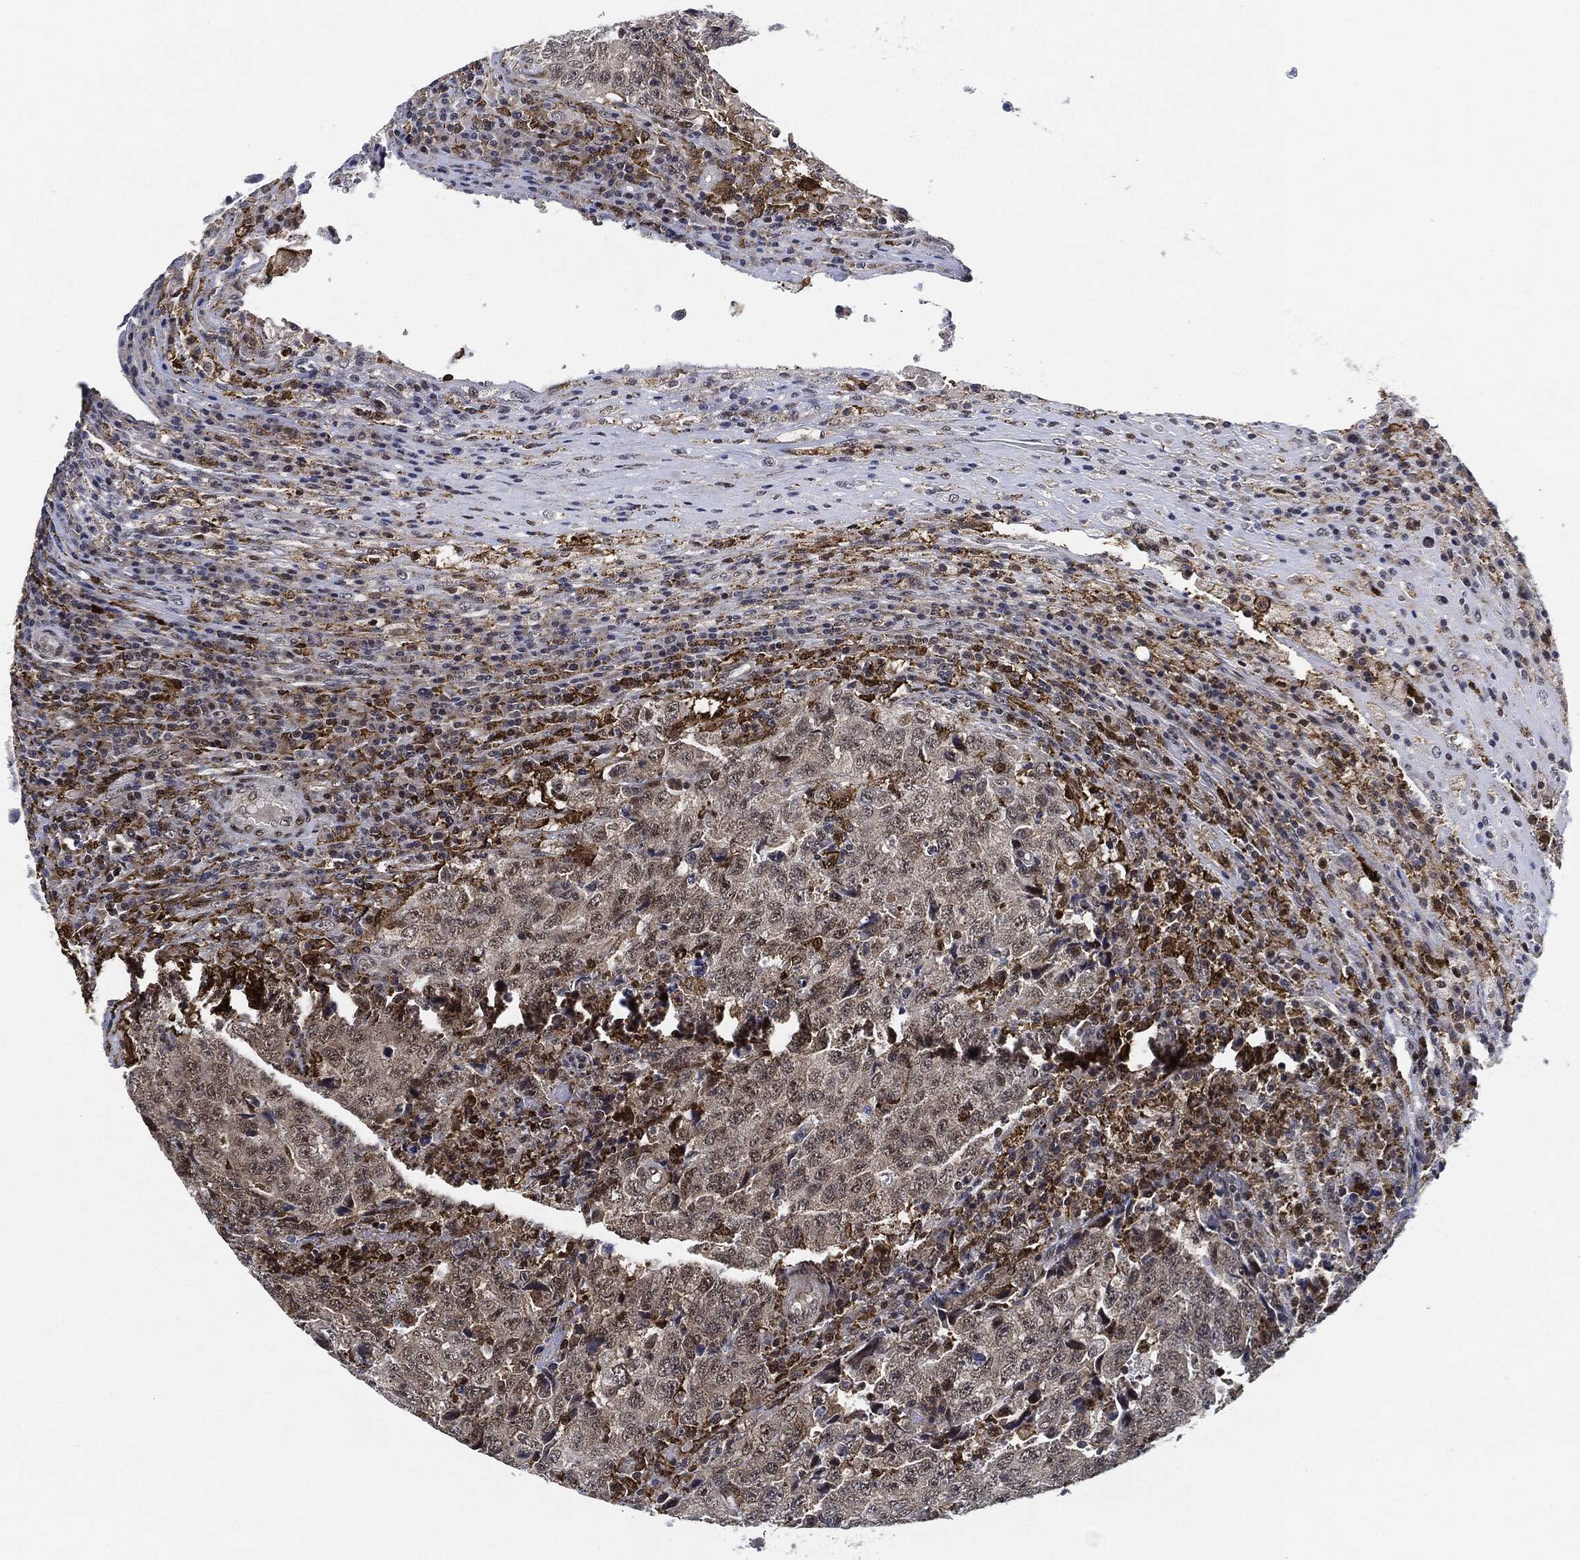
{"staining": {"intensity": "negative", "quantity": "none", "location": "none"}, "tissue": "testis cancer", "cell_type": "Tumor cells", "image_type": "cancer", "snomed": [{"axis": "morphology", "description": "Necrosis, NOS"}, {"axis": "morphology", "description": "Carcinoma, Embryonal, NOS"}, {"axis": "topography", "description": "Testis"}], "caption": "Immunohistochemical staining of human testis cancer (embryonal carcinoma) demonstrates no significant positivity in tumor cells. (Stains: DAB (3,3'-diaminobenzidine) immunohistochemistry with hematoxylin counter stain, Microscopy: brightfield microscopy at high magnification).", "gene": "NANOS3", "patient": {"sex": "male", "age": 19}}